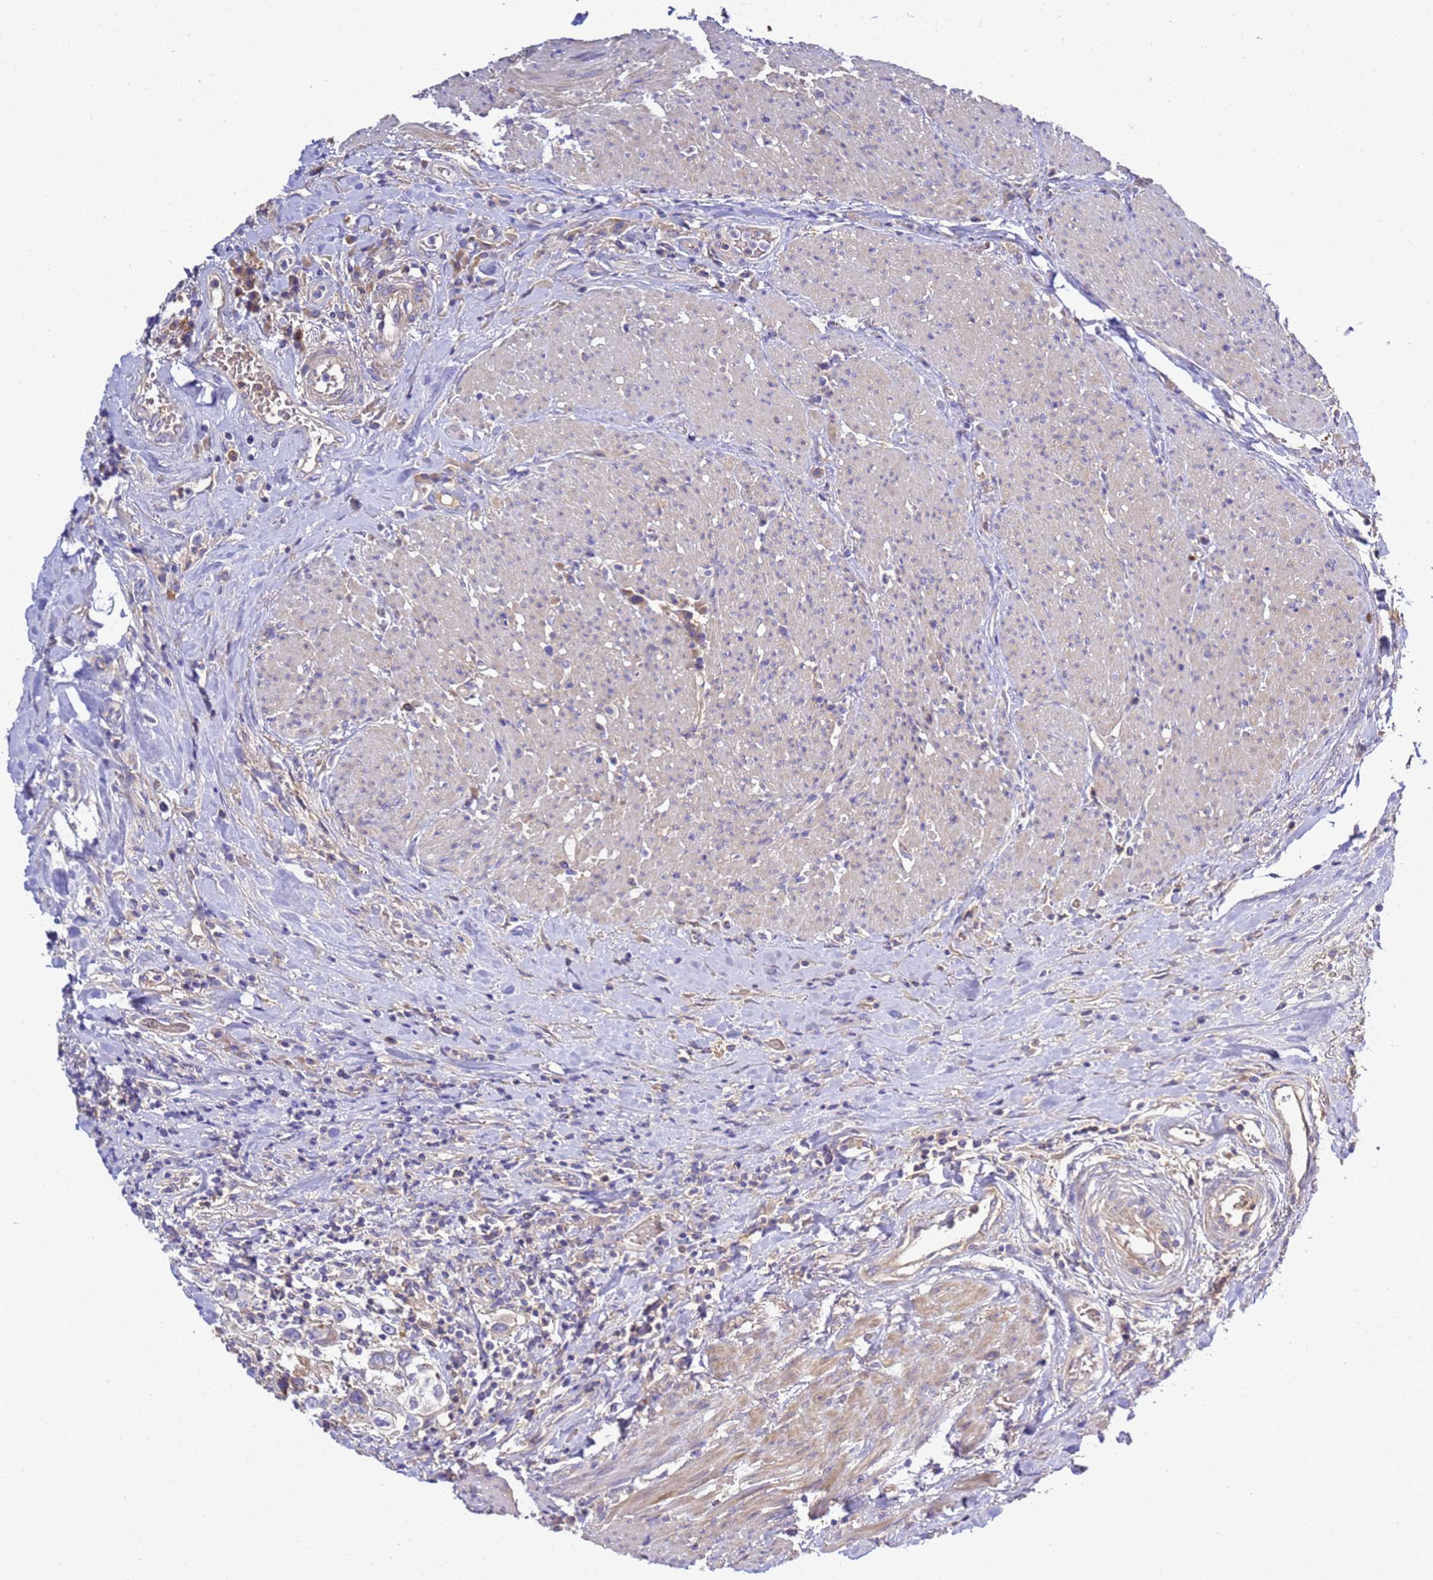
{"staining": {"intensity": "weak", "quantity": "<25%", "location": "cytoplasmic/membranous"}, "tissue": "urothelial cancer", "cell_type": "Tumor cells", "image_type": "cancer", "snomed": [{"axis": "morphology", "description": "Urothelial carcinoma, High grade"}, {"axis": "topography", "description": "Urinary bladder"}], "caption": "An IHC micrograph of urothelial cancer is shown. There is no staining in tumor cells of urothelial cancer.", "gene": "TBCD", "patient": {"sex": "female", "age": 80}}